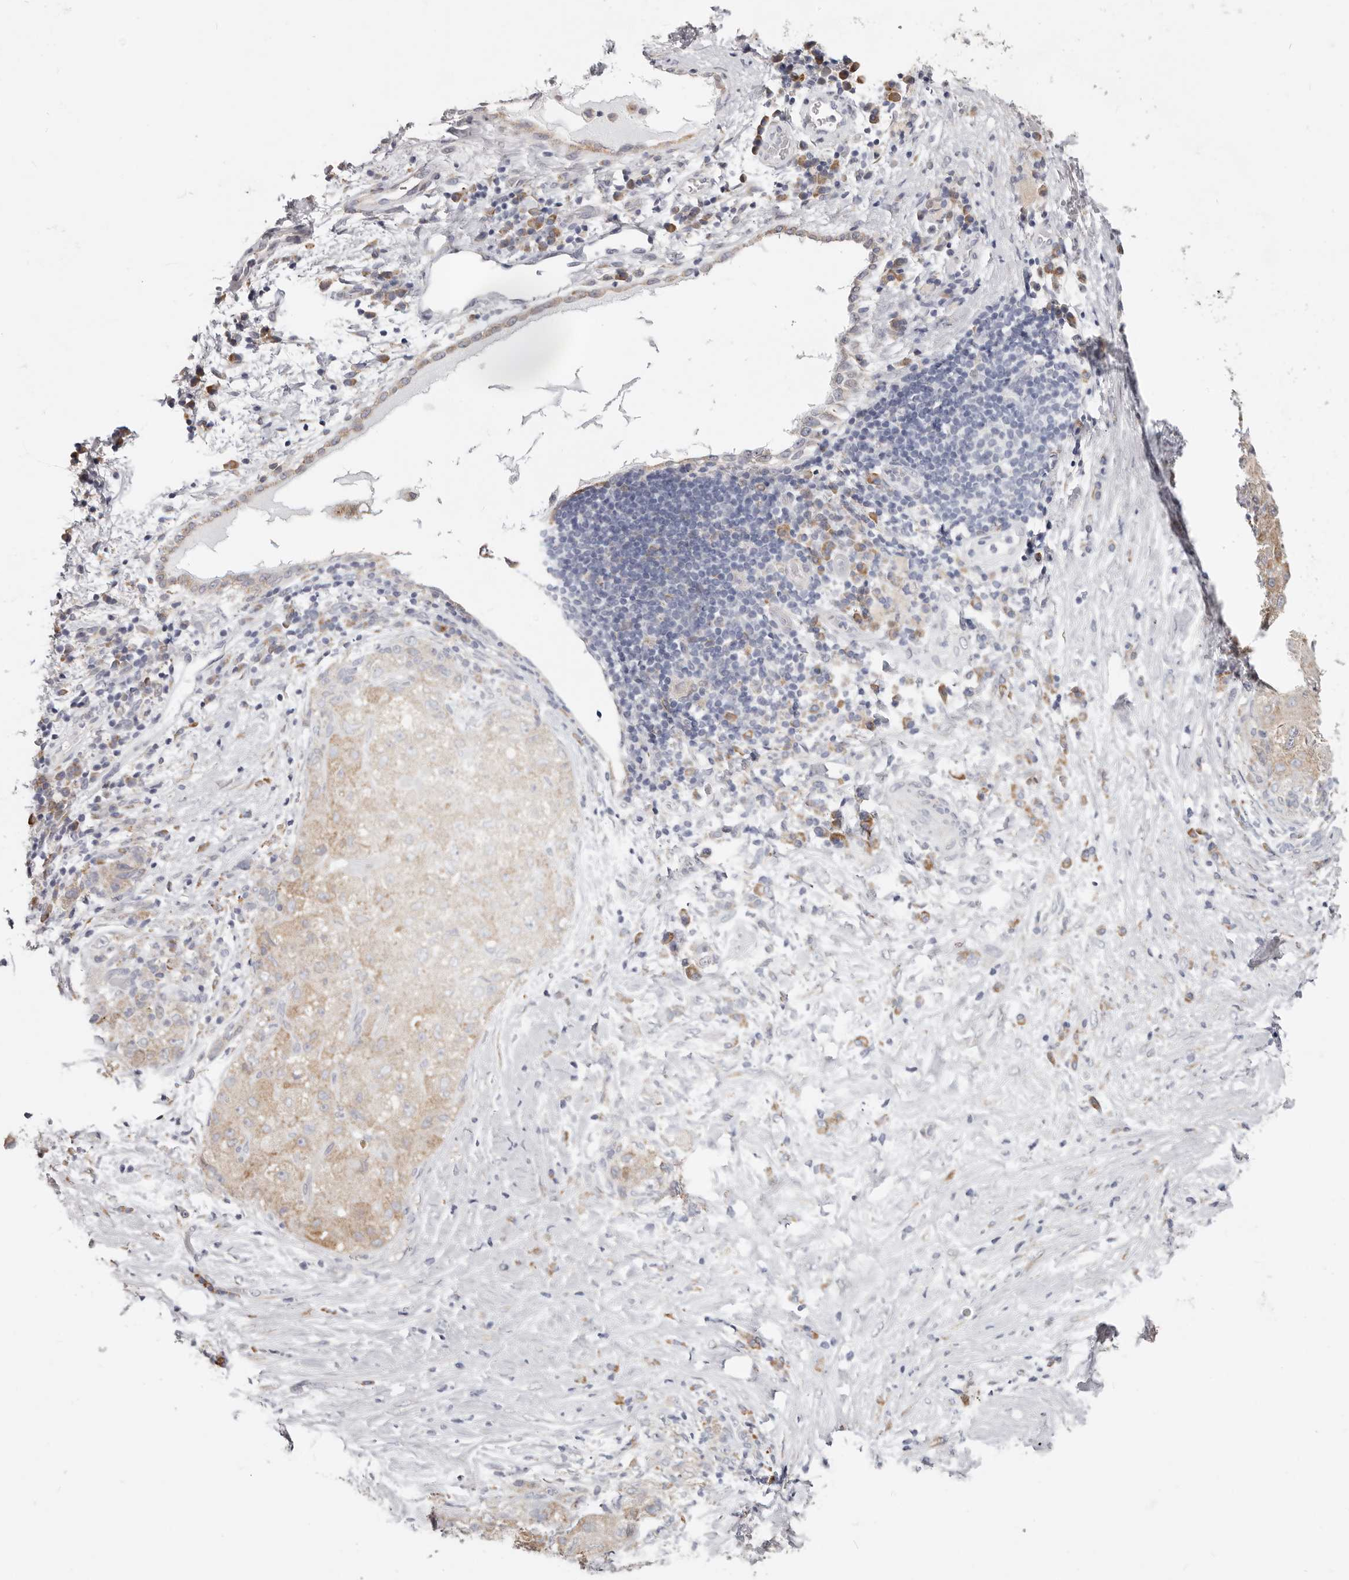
{"staining": {"intensity": "moderate", "quantity": "<25%", "location": "cytoplasmic/membranous"}, "tissue": "liver cancer", "cell_type": "Tumor cells", "image_type": "cancer", "snomed": [{"axis": "morphology", "description": "Carcinoma, Hepatocellular, NOS"}, {"axis": "topography", "description": "Liver"}], "caption": "DAB immunohistochemical staining of human liver cancer demonstrates moderate cytoplasmic/membranous protein expression in about <25% of tumor cells.", "gene": "IL32", "patient": {"sex": "male", "age": 80}}